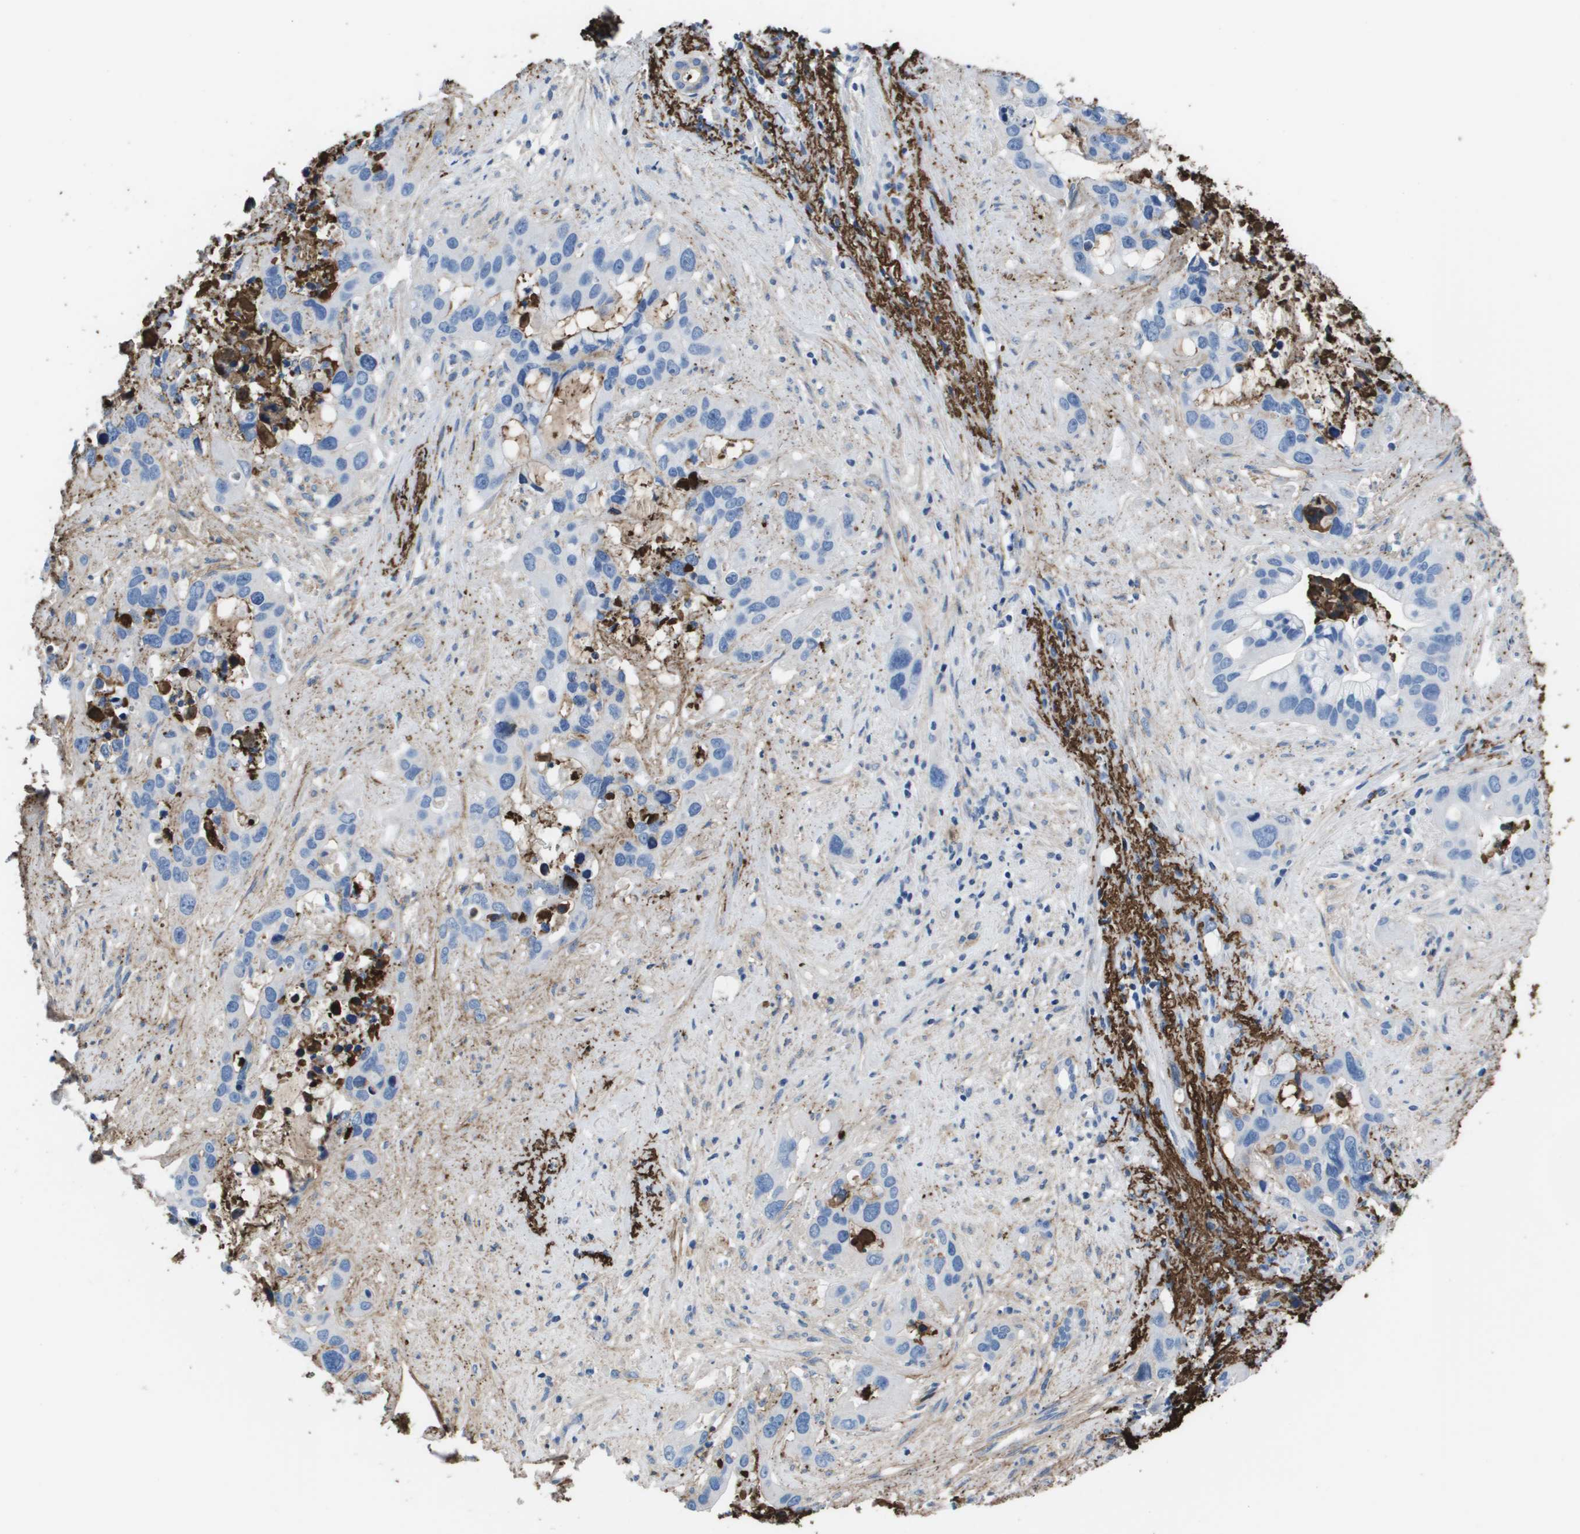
{"staining": {"intensity": "negative", "quantity": "none", "location": "none"}, "tissue": "liver cancer", "cell_type": "Tumor cells", "image_type": "cancer", "snomed": [{"axis": "morphology", "description": "Cholangiocarcinoma"}, {"axis": "topography", "description": "Liver"}], "caption": "Immunohistochemistry (IHC) histopathology image of neoplastic tissue: liver cancer (cholangiocarcinoma) stained with DAB exhibits no significant protein expression in tumor cells.", "gene": "VTN", "patient": {"sex": "female", "age": 65}}